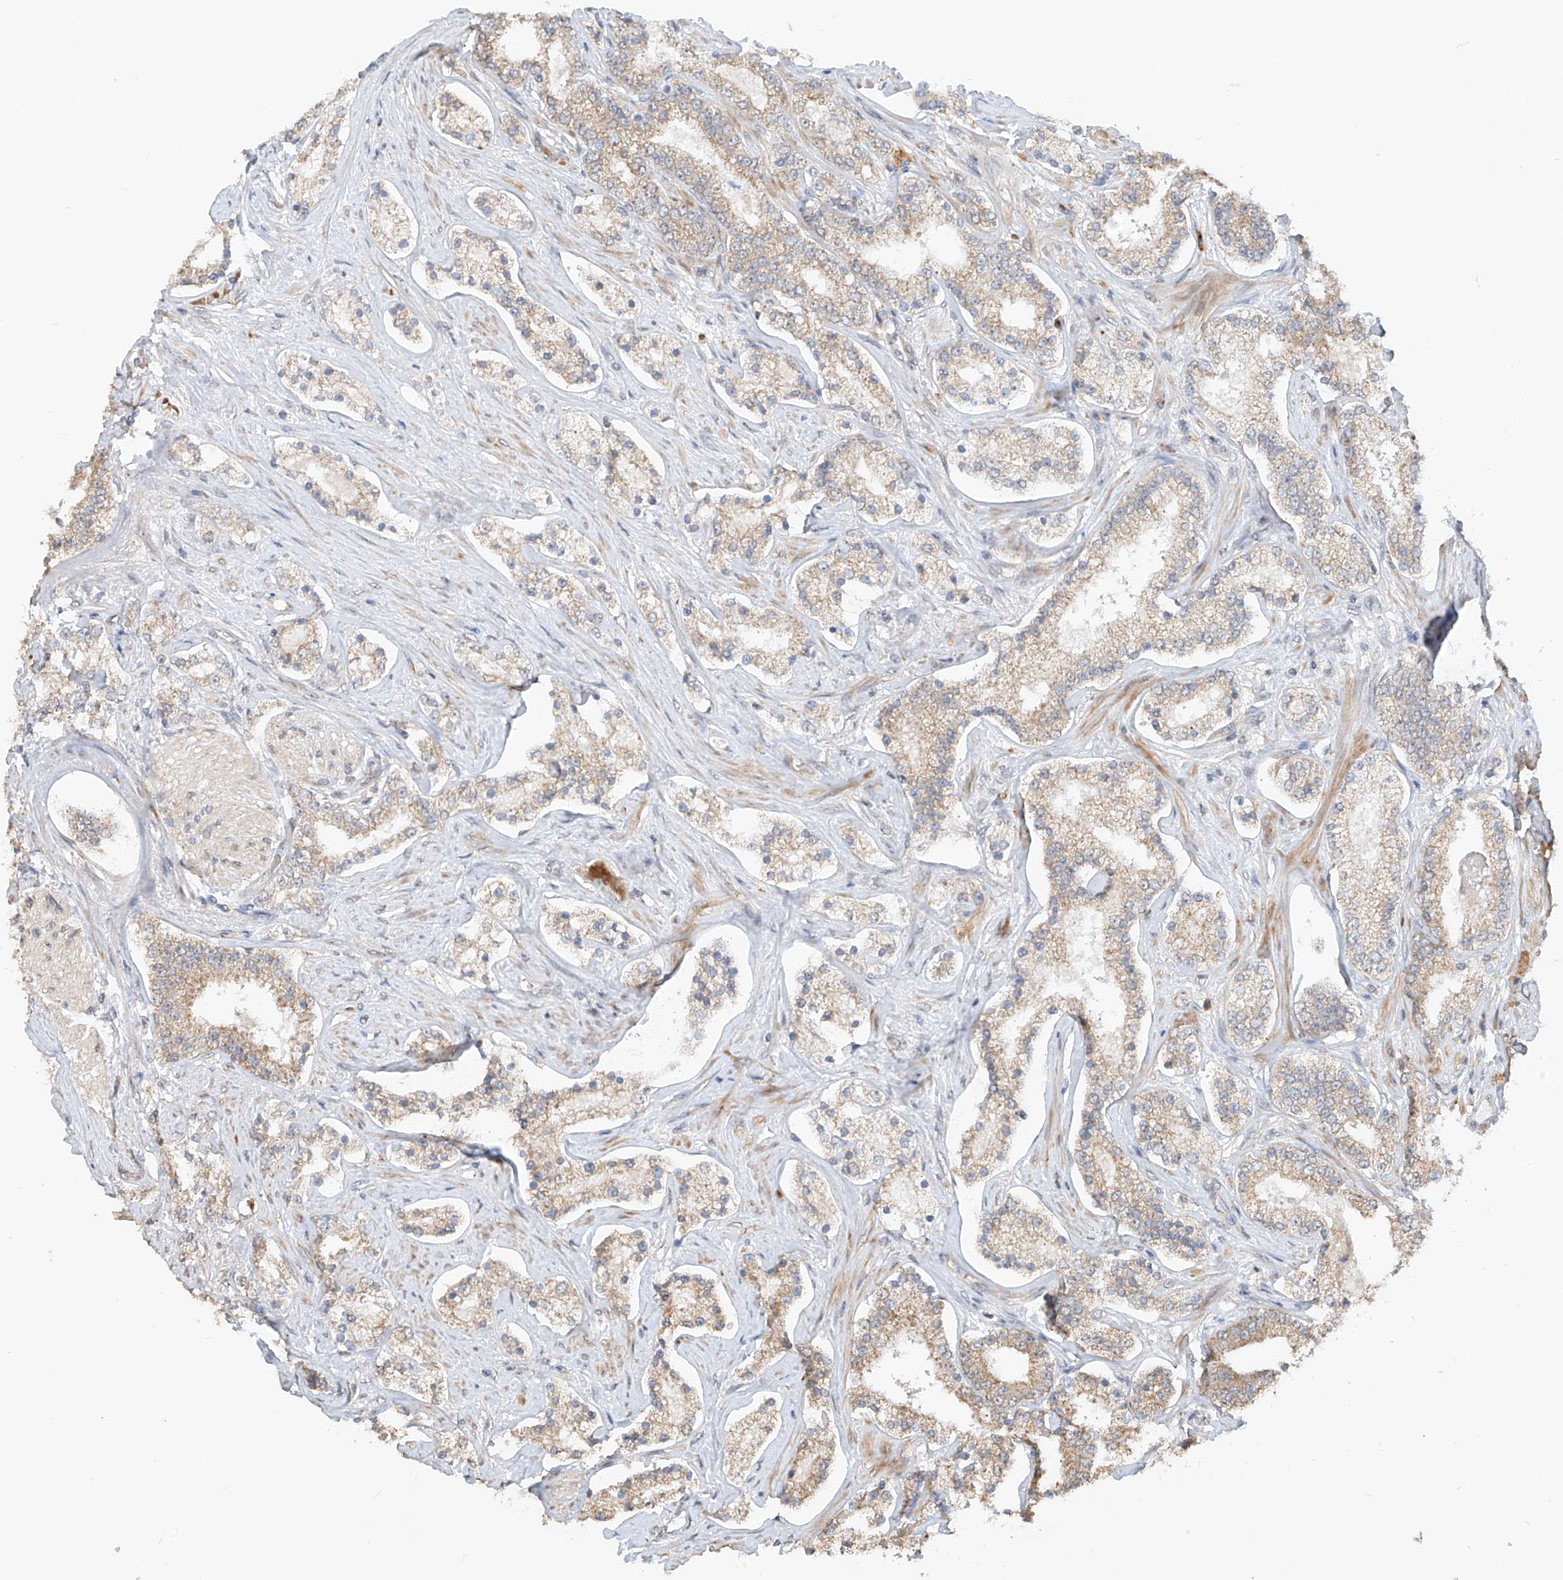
{"staining": {"intensity": "weak", "quantity": ">75%", "location": "cytoplasmic/membranous"}, "tissue": "prostate cancer", "cell_type": "Tumor cells", "image_type": "cancer", "snomed": [{"axis": "morphology", "description": "Normal tissue, NOS"}, {"axis": "morphology", "description": "Adenocarcinoma, High grade"}, {"axis": "topography", "description": "Prostate"}], "caption": "A micrograph of prostate cancer (adenocarcinoma (high-grade)) stained for a protein displays weak cytoplasmic/membranous brown staining in tumor cells. The protein of interest is stained brown, and the nuclei are stained in blue (DAB IHC with brightfield microscopy, high magnification).", "gene": "MTUS2", "patient": {"sex": "male", "age": 83}}